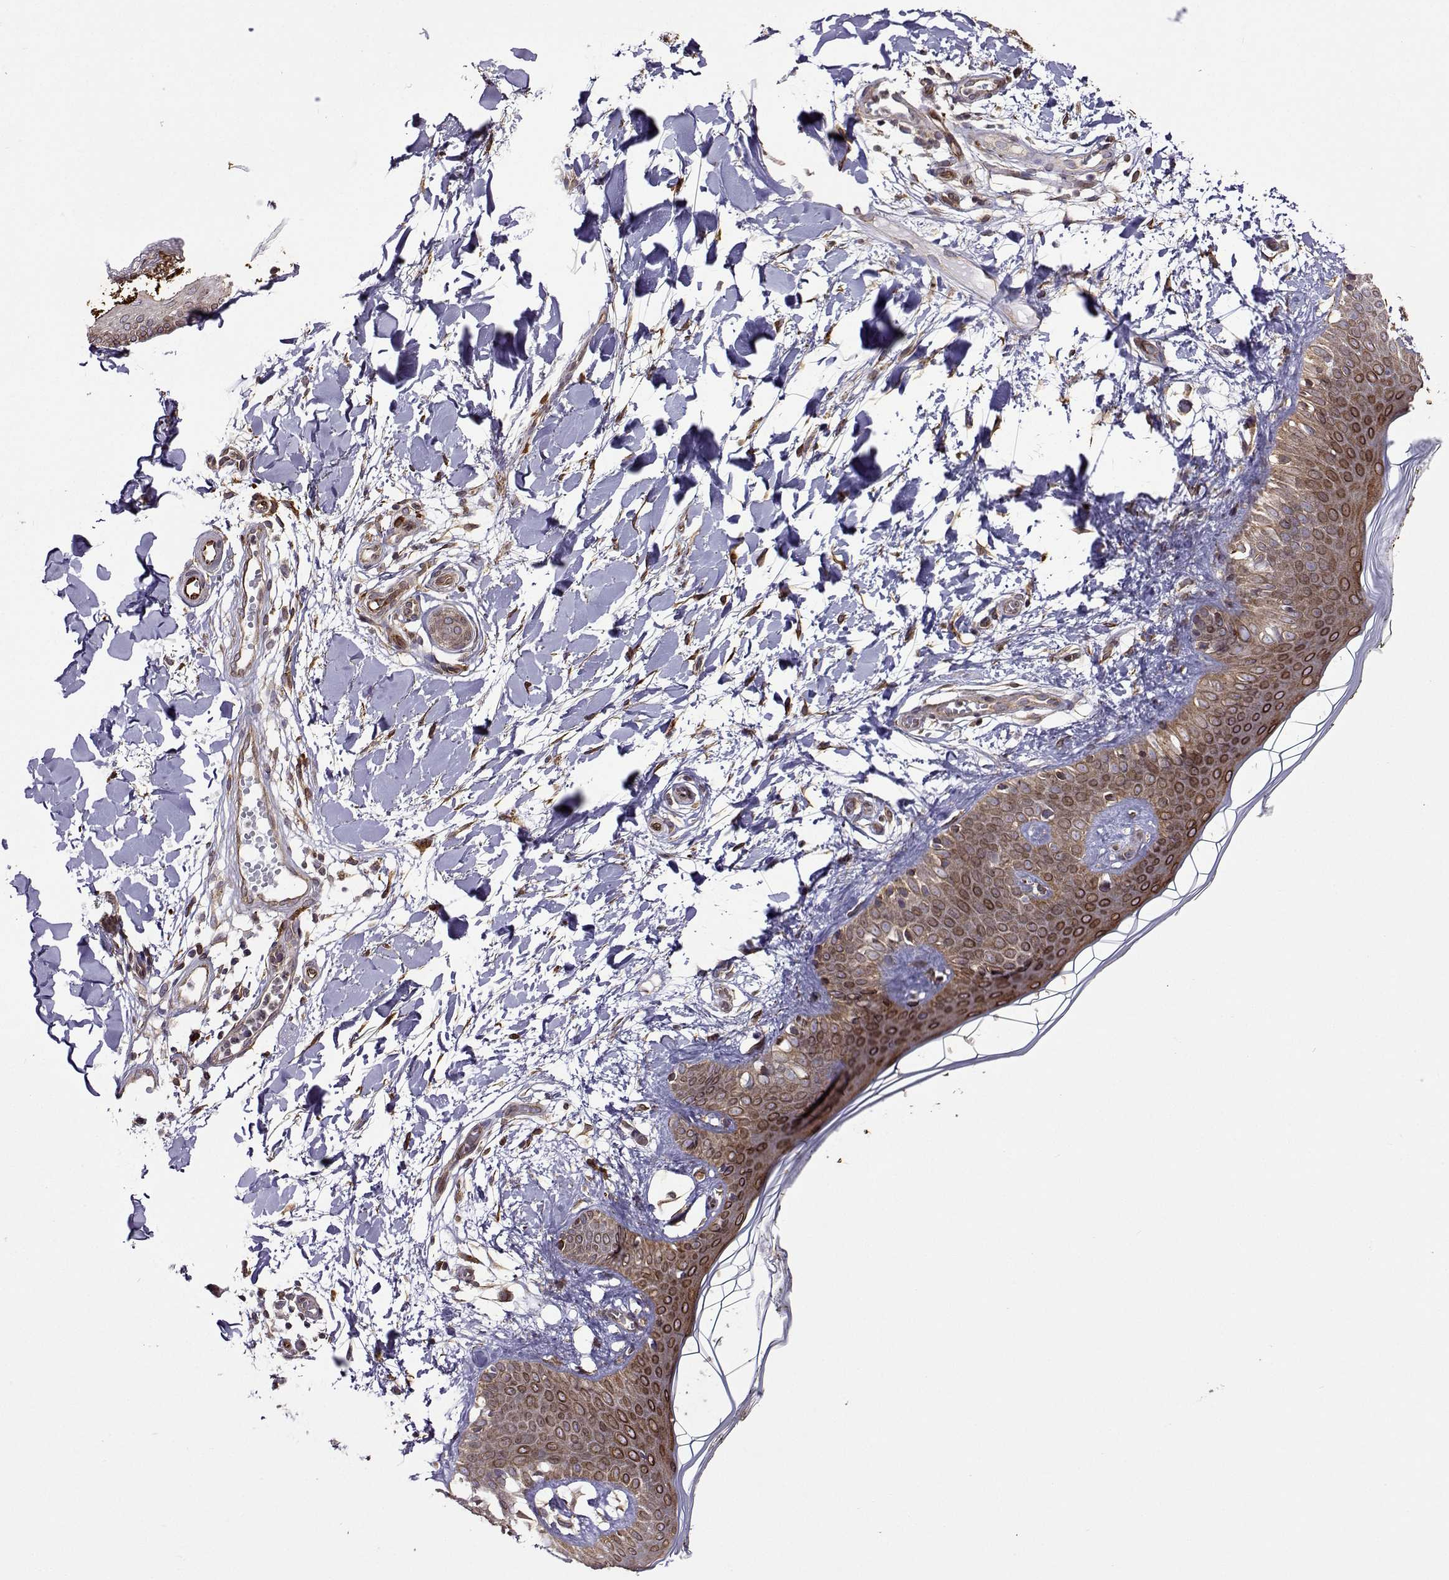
{"staining": {"intensity": "negative", "quantity": "none", "location": "none"}, "tissue": "skin", "cell_type": "Fibroblasts", "image_type": "normal", "snomed": [{"axis": "morphology", "description": "Normal tissue, NOS"}, {"axis": "topography", "description": "Skin"}], "caption": "A photomicrograph of skin stained for a protein displays no brown staining in fibroblasts. The staining was performed using DAB to visualize the protein expression in brown, while the nuclei were stained in blue with hematoxylin (Magnification: 20x).", "gene": "PGRMC2", "patient": {"sex": "female", "age": 34}}